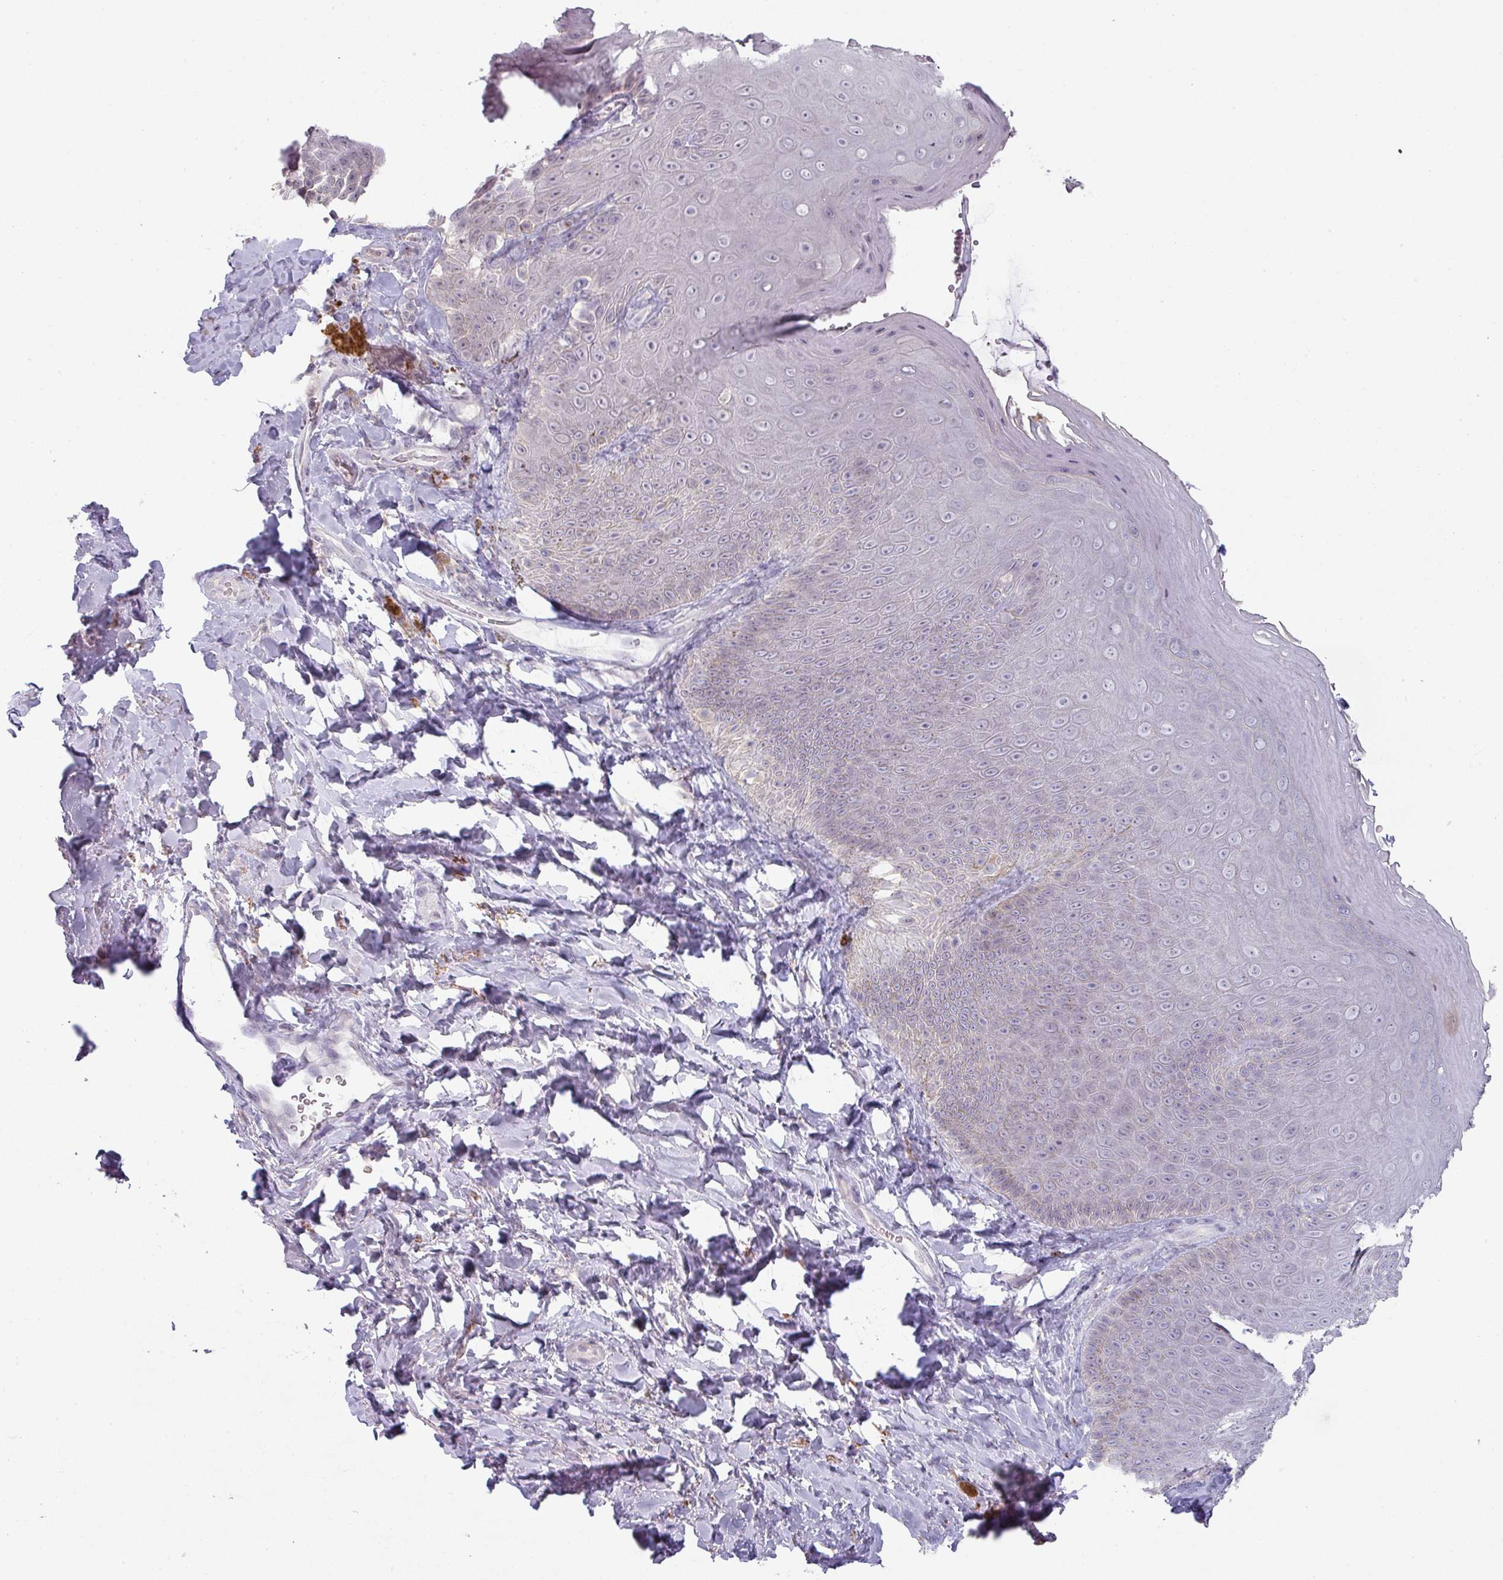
{"staining": {"intensity": "negative", "quantity": "none", "location": "none"}, "tissue": "skin", "cell_type": "Epidermal cells", "image_type": "normal", "snomed": [{"axis": "morphology", "description": "Normal tissue, NOS"}, {"axis": "topography", "description": "Anal"}, {"axis": "topography", "description": "Peripheral nerve tissue"}], "caption": "IHC of normal human skin displays no expression in epidermal cells.", "gene": "MAGEC3", "patient": {"sex": "male", "age": 53}}